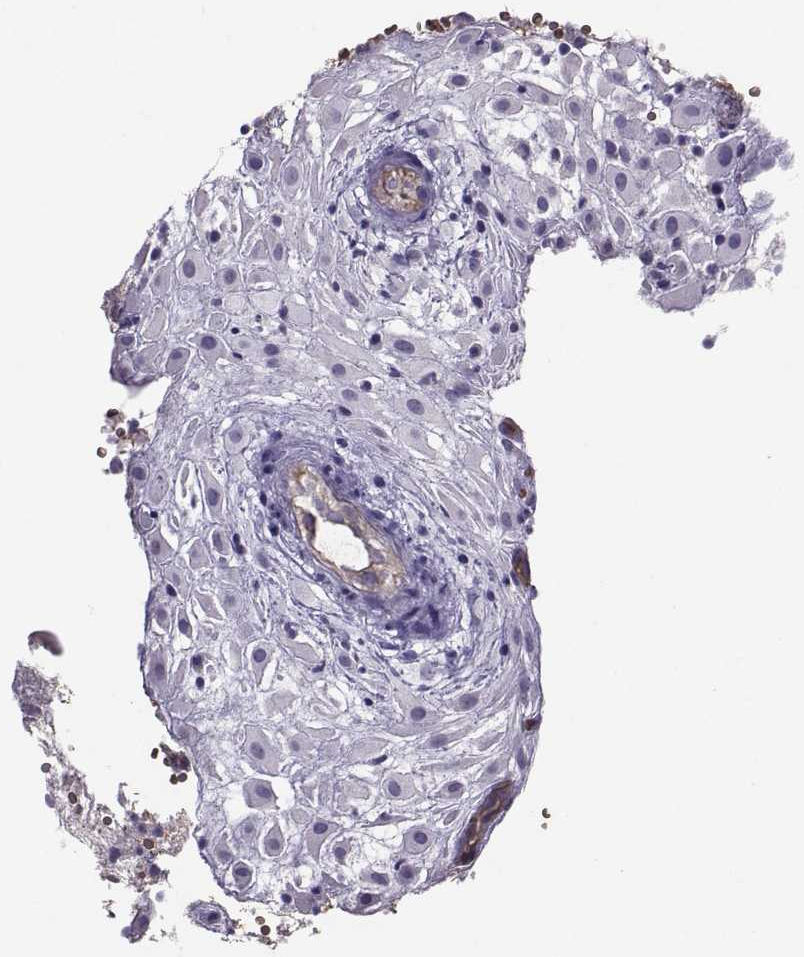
{"staining": {"intensity": "negative", "quantity": "none", "location": "none"}, "tissue": "placenta", "cell_type": "Decidual cells", "image_type": "normal", "snomed": [{"axis": "morphology", "description": "Normal tissue, NOS"}, {"axis": "topography", "description": "Placenta"}], "caption": "Decidual cells are negative for brown protein staining in benign placenta. (Brightfield microscopy of DAB (3,3'-diaminobenzidine) immunohistochemistry (IHC) at high magnification).", "gene": "CLUL1", "patient": {"sex": "female", "age": 24}}